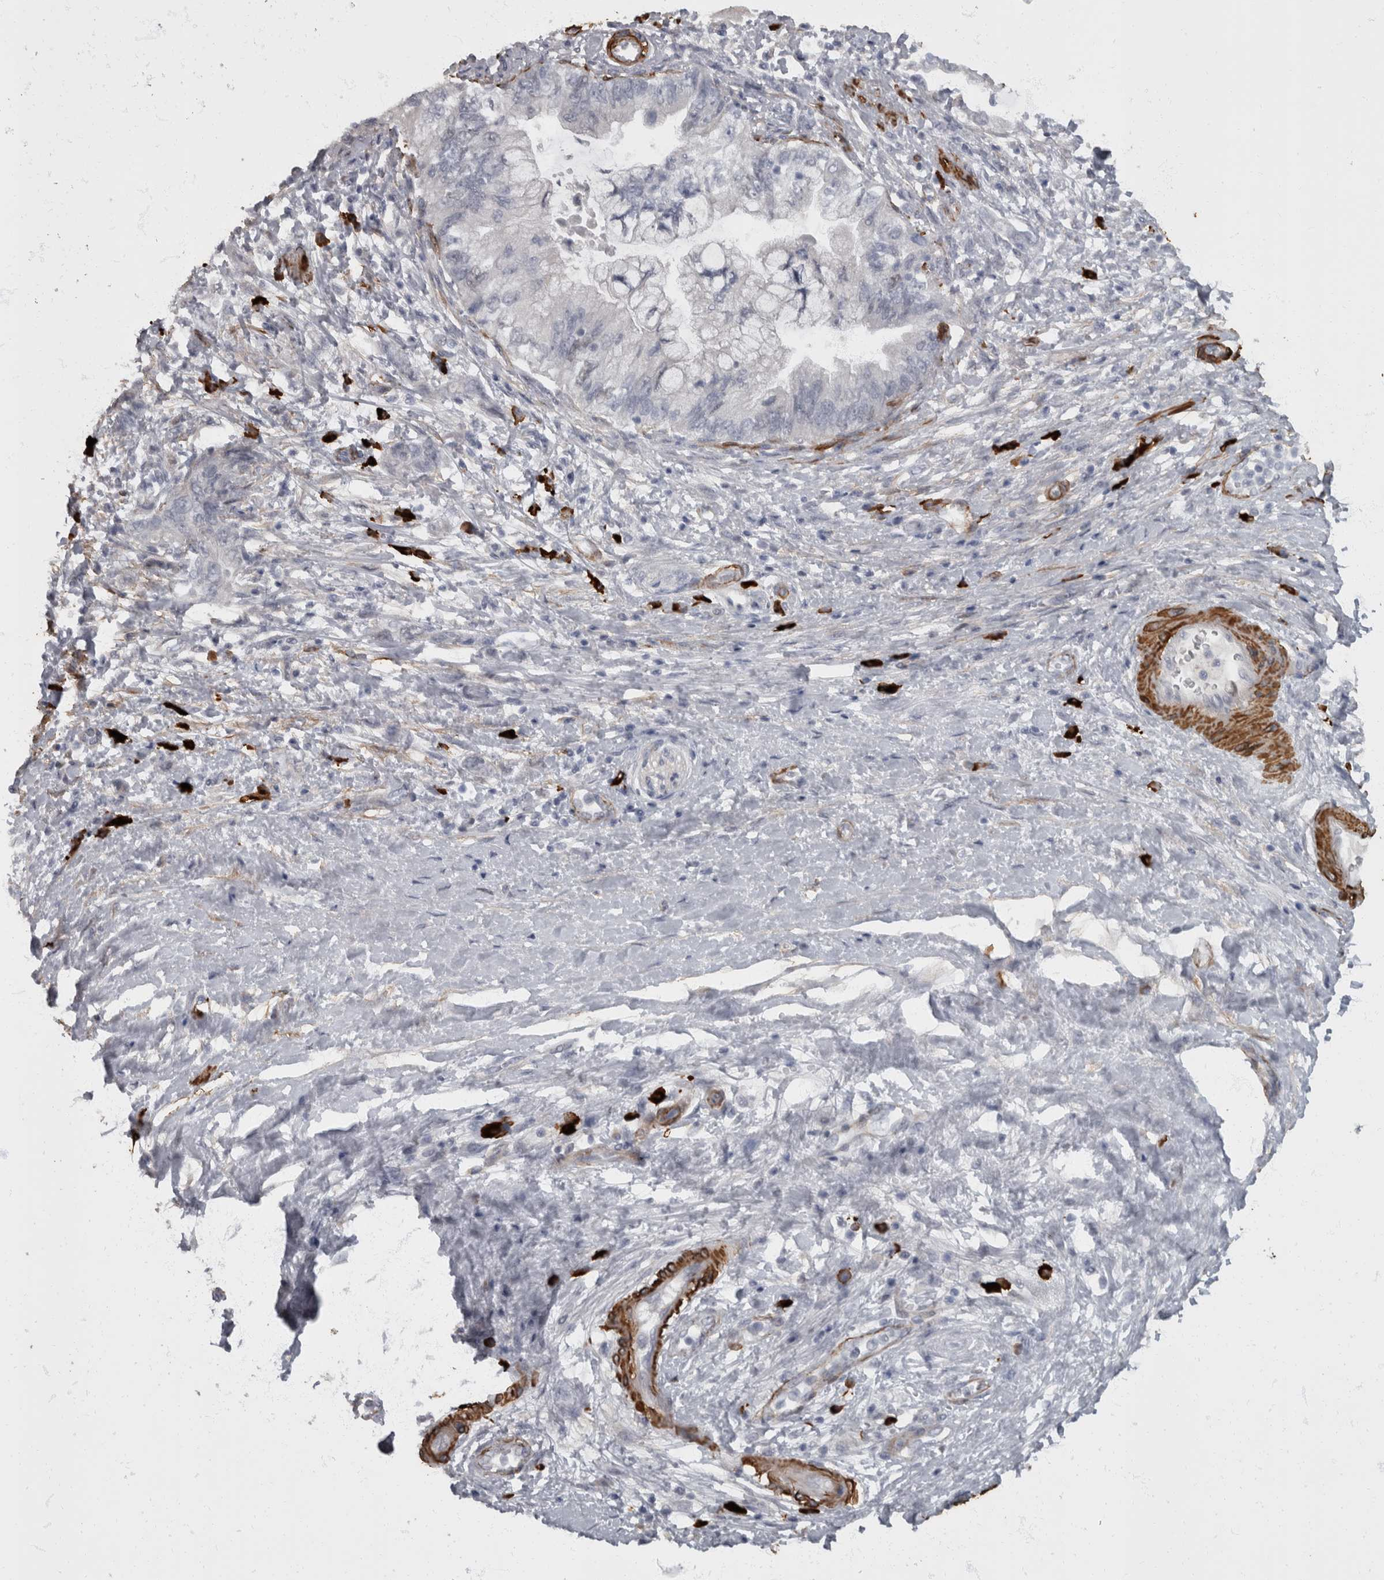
{"staining": {"intensity": "negative", "quantity": "none", "location": "none"}, "tissue": "pancreatic cancer", "cell_type": "Tumor cells", "image_type": "cancer", "snomed": [{"axis": "morphology", "description": "Adenocarcinoma, NOS"}, {"axis": "topography", "description": "Pancreas"}], "caption": "Immunohistochemical staining of human adenocarcinoma (pancreatic) demonstrates no significant staining in tumor cells.", "gene": "MASTL", "patient": {"sex": "female", "age": 73}}